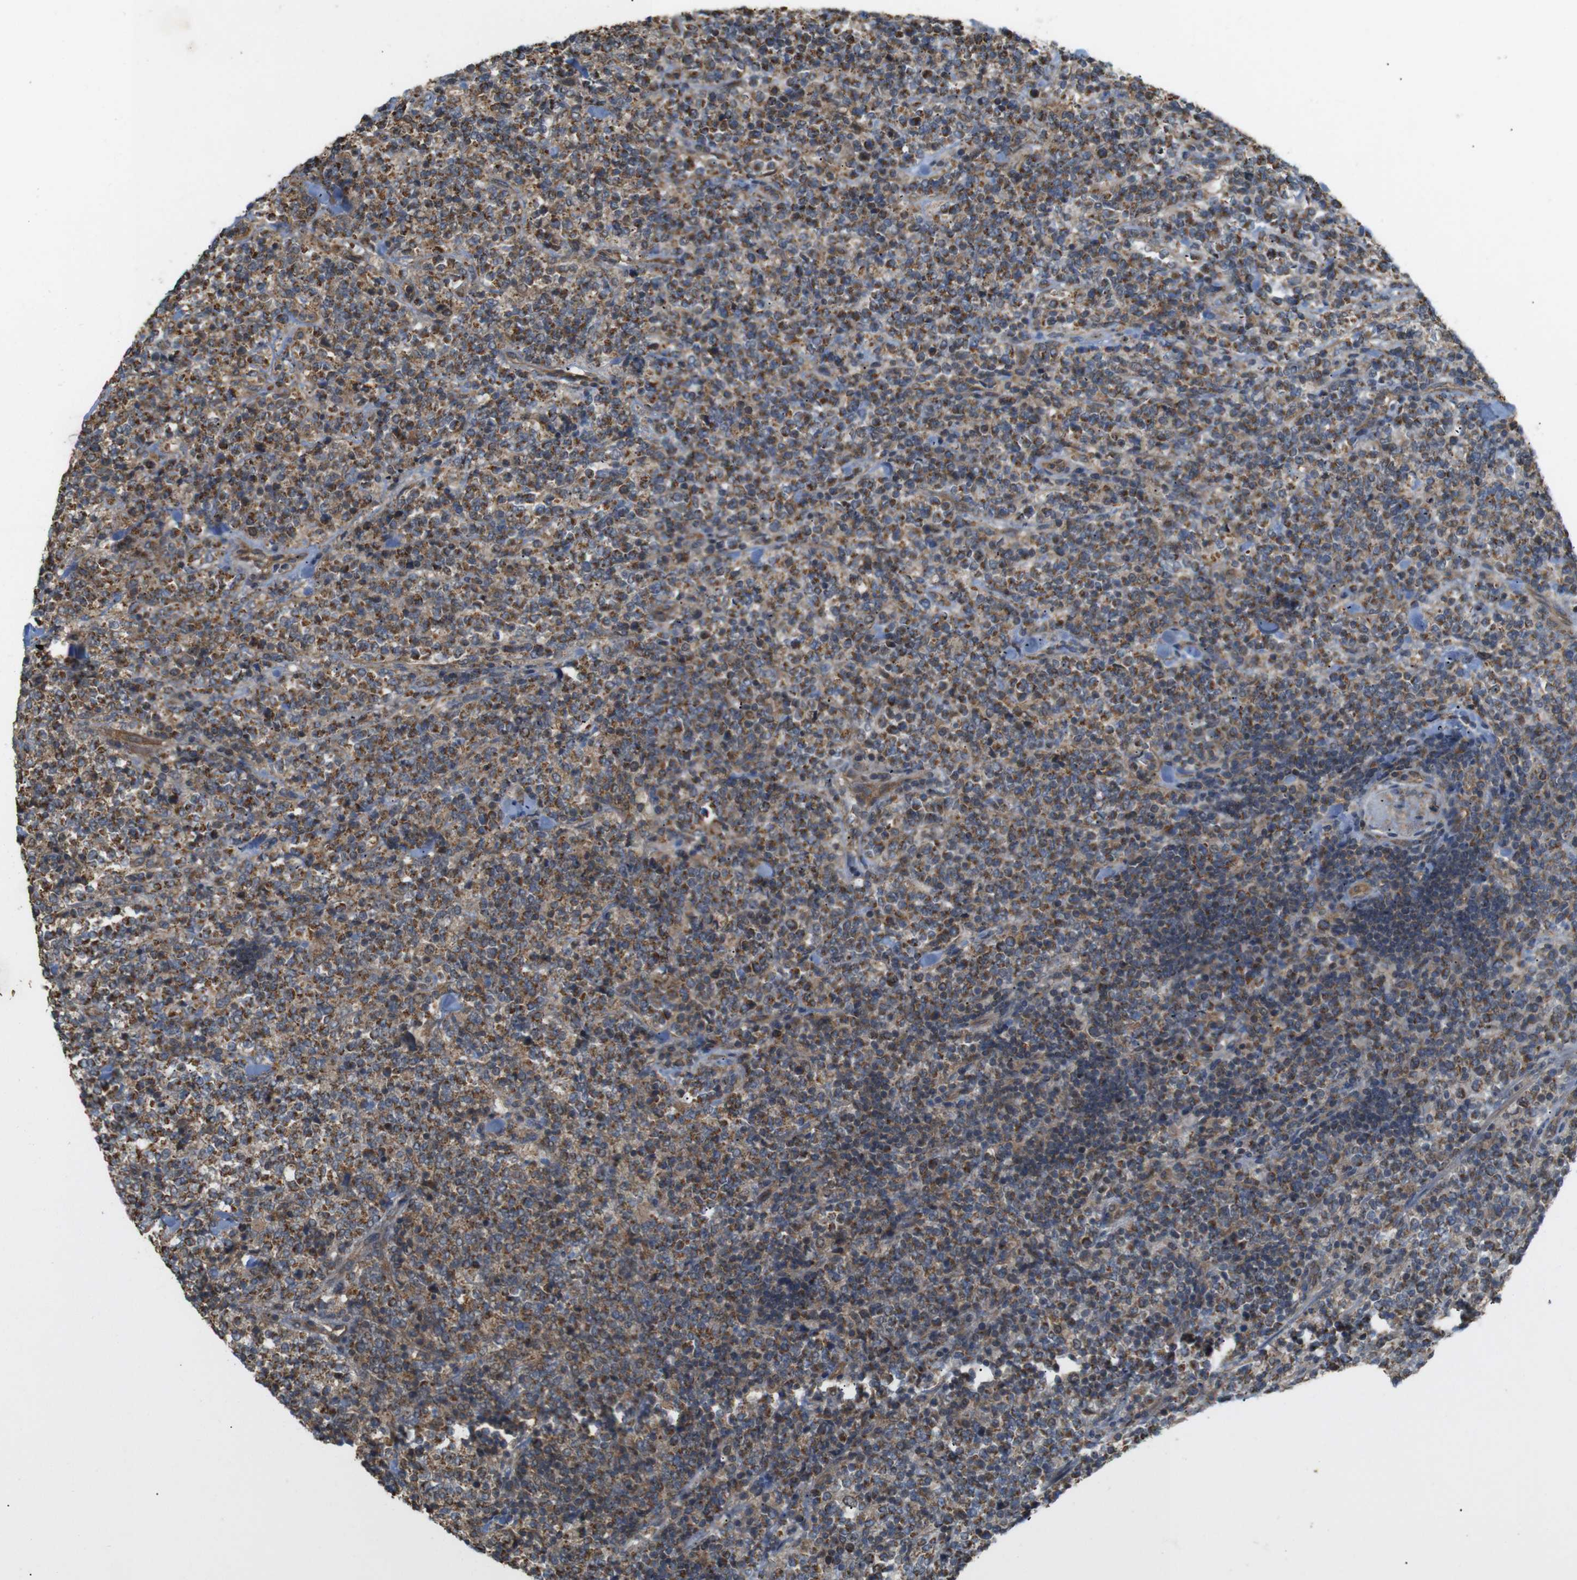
{"staining": {"intensity": "moderate", "quantity": ">75%", "location": "cytoplasmic/membranous"}, "tissue": "lymphoma", "cell_type": "Tumor cells", "image_type": "cancer", "snomed": [{"axis": "morphology", "description": "Malignant lymphoma, non-Hodgkin's type, High grade"}, {"axis": "topography", "description": "Soft tissue"}], "caption": "Moderate cytoplasmic/membranous expression for a protein is identified in approximately >75% of tumor cells of high-grade malignant lymphoma, non-Hodgkin's type using IHC.", "gene": "KSR1", "patient": {"sex": "male", "age": 18}}